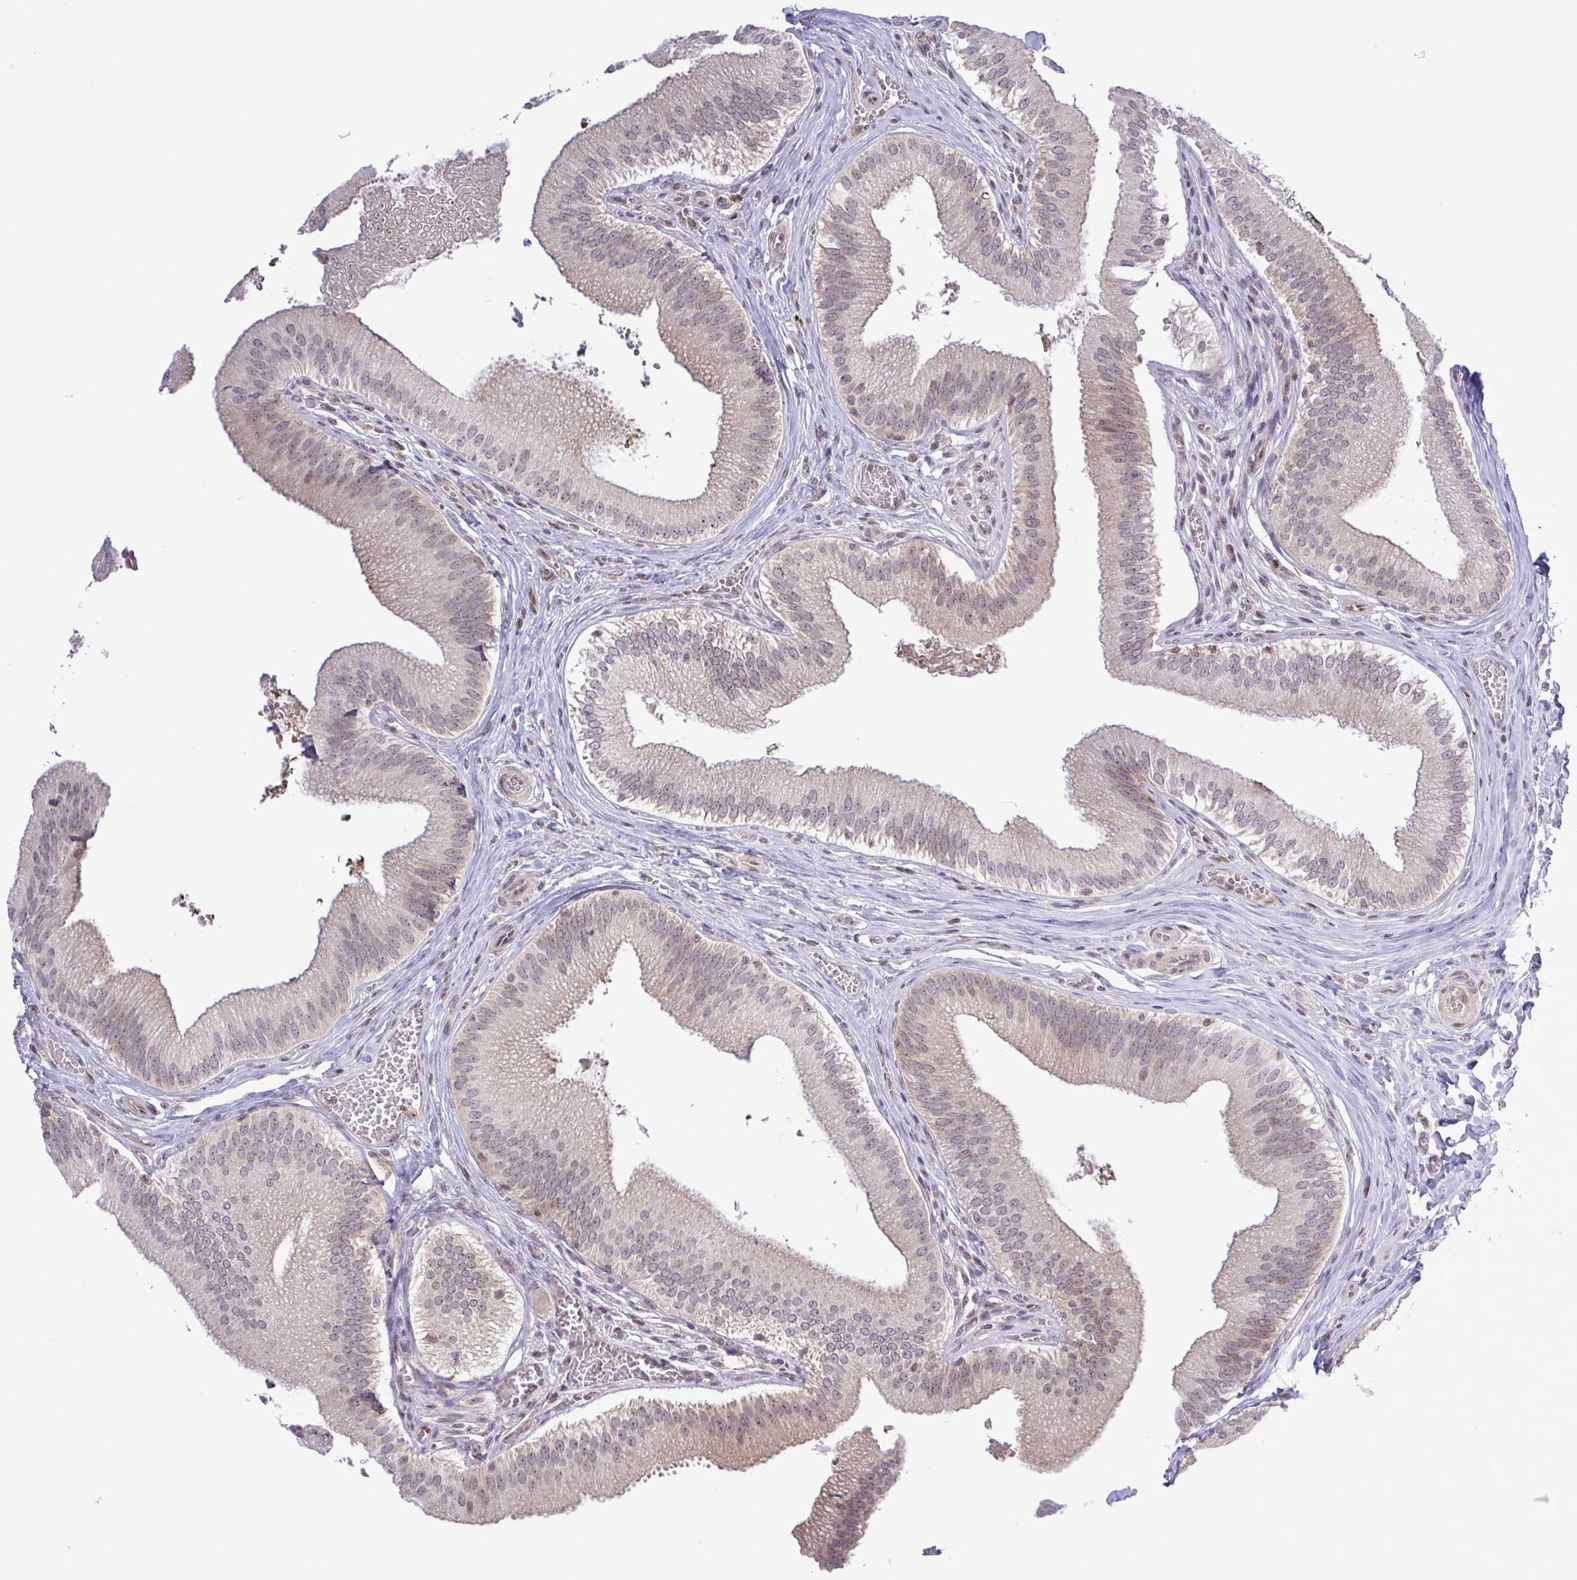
{"staining": {"intensity": "weak", "quantity": "25%-75%", "location": "cytoplasmic/membranous,nuclear"}, "tissue": "gallbladder", "cell_type": "Glandular cells", "image_type": "normal", "snomed": [{"axis": "morphology", "description": "Normal tissue, NOS"}, {"axis": "topography", "description": "Gallbladder"}], "caption": "Immunohistochemistry (IHC) of unremarkable gallbladder displays low levels of weak cytoplasmic/membranous,nuclear staining in about 25%-75% of glandular cells. Nuclei are stained in blue.", "gene": "RSL24D1", "patient": {"sex": "male", "age": 17}}